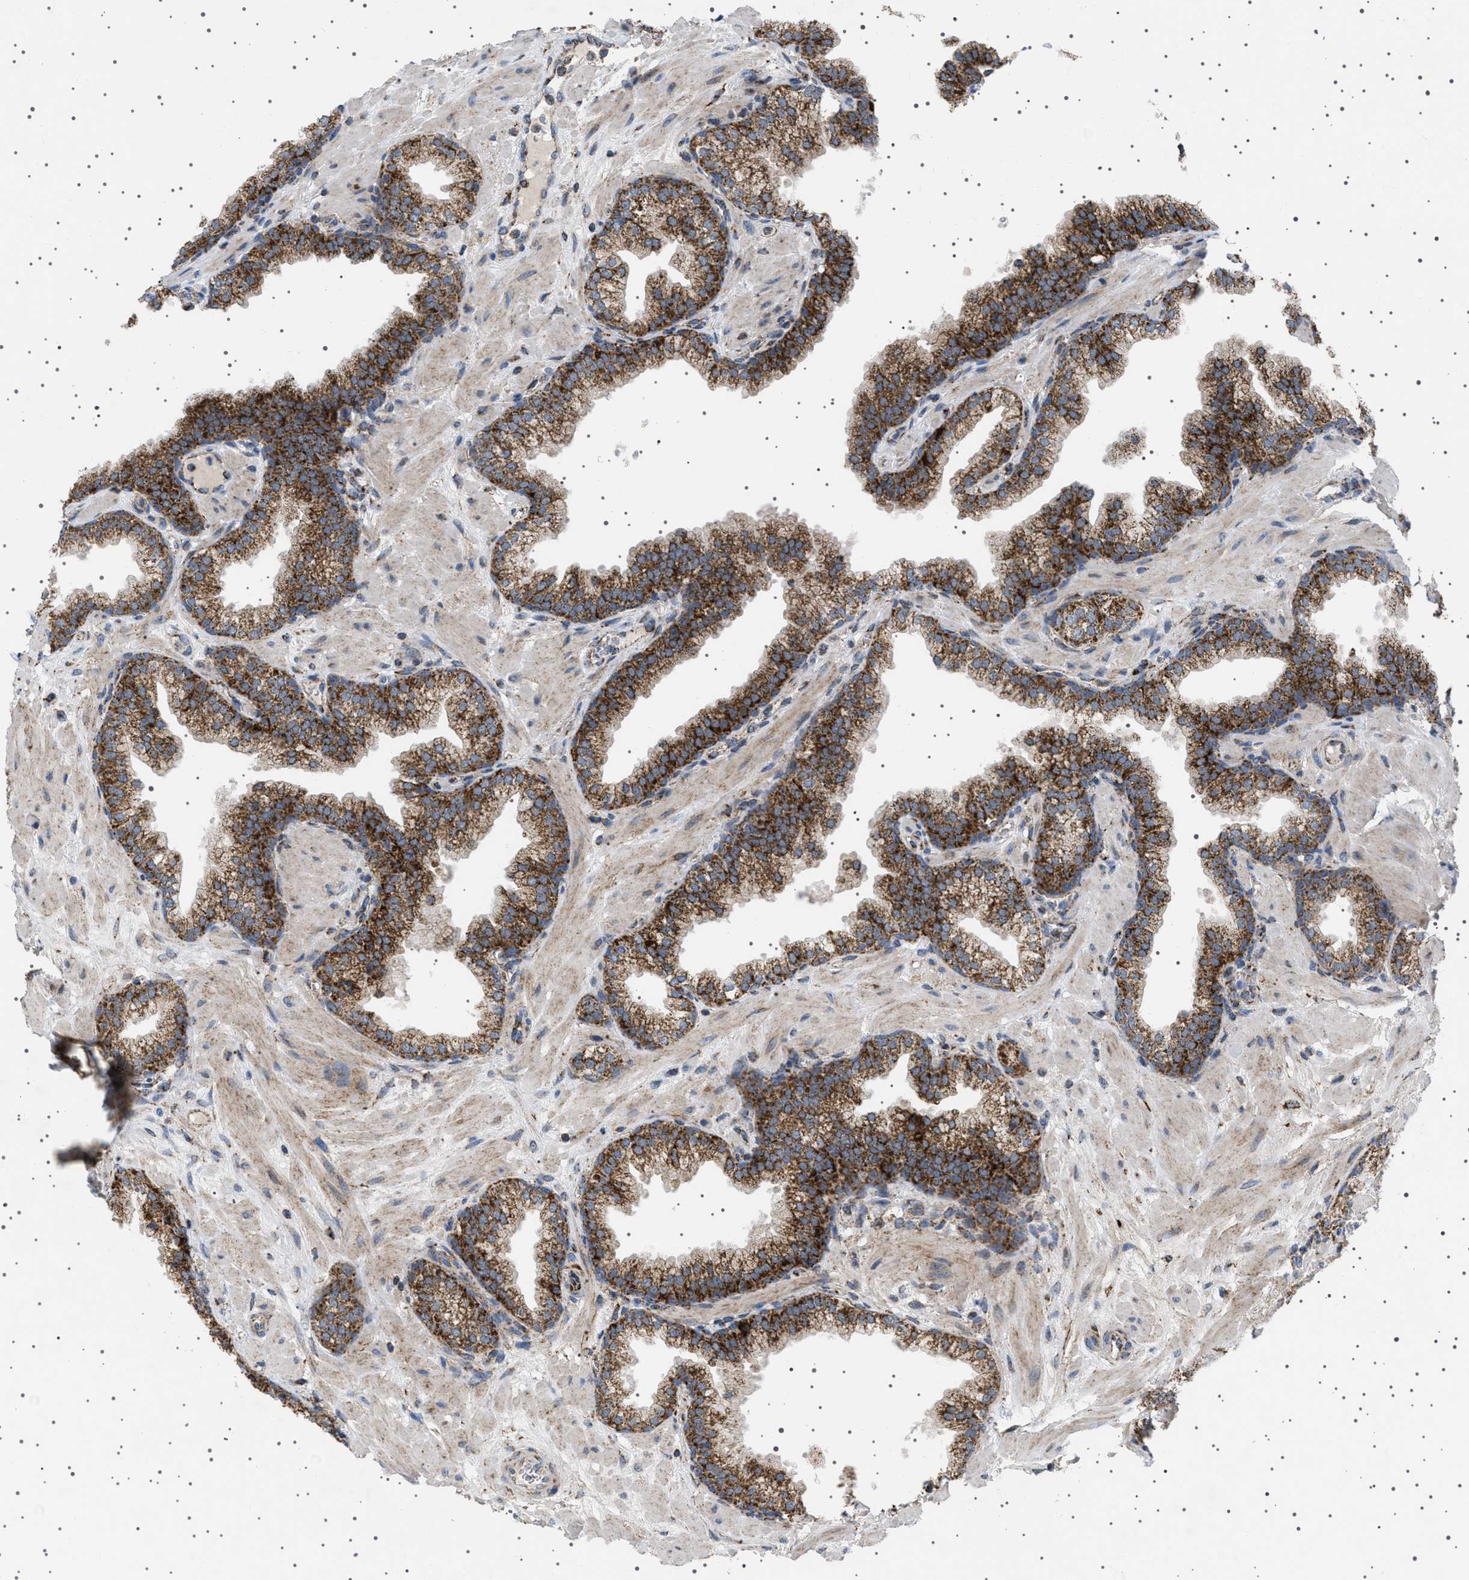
{"staining": {"intensity": "strong", "quantity": ">75%", "location": "cytoplasmic/membranous"}, "tissue": "prostate", "cell_type": "Glandular cells", "image_type": "normal", "snomed": [{"axis": "morphology", "description": "Normal tissue, NOS"}, {"axis": "morphology", "description": "Urothelial carcinoma, Low grade"}, {"axis": "topography", "description": "Urinary bladder"}, {"axis": "topography", "description": "Prostate"}], "caption": "A histopathology image of prostate stained for a protein displays strong cytoplasmic/membranous brown staining in glandular cells. (IHC, brightfield microscopy, high magnification).", "gene": "UBXN8", "patient": {"sex": "male", "age": 60}}